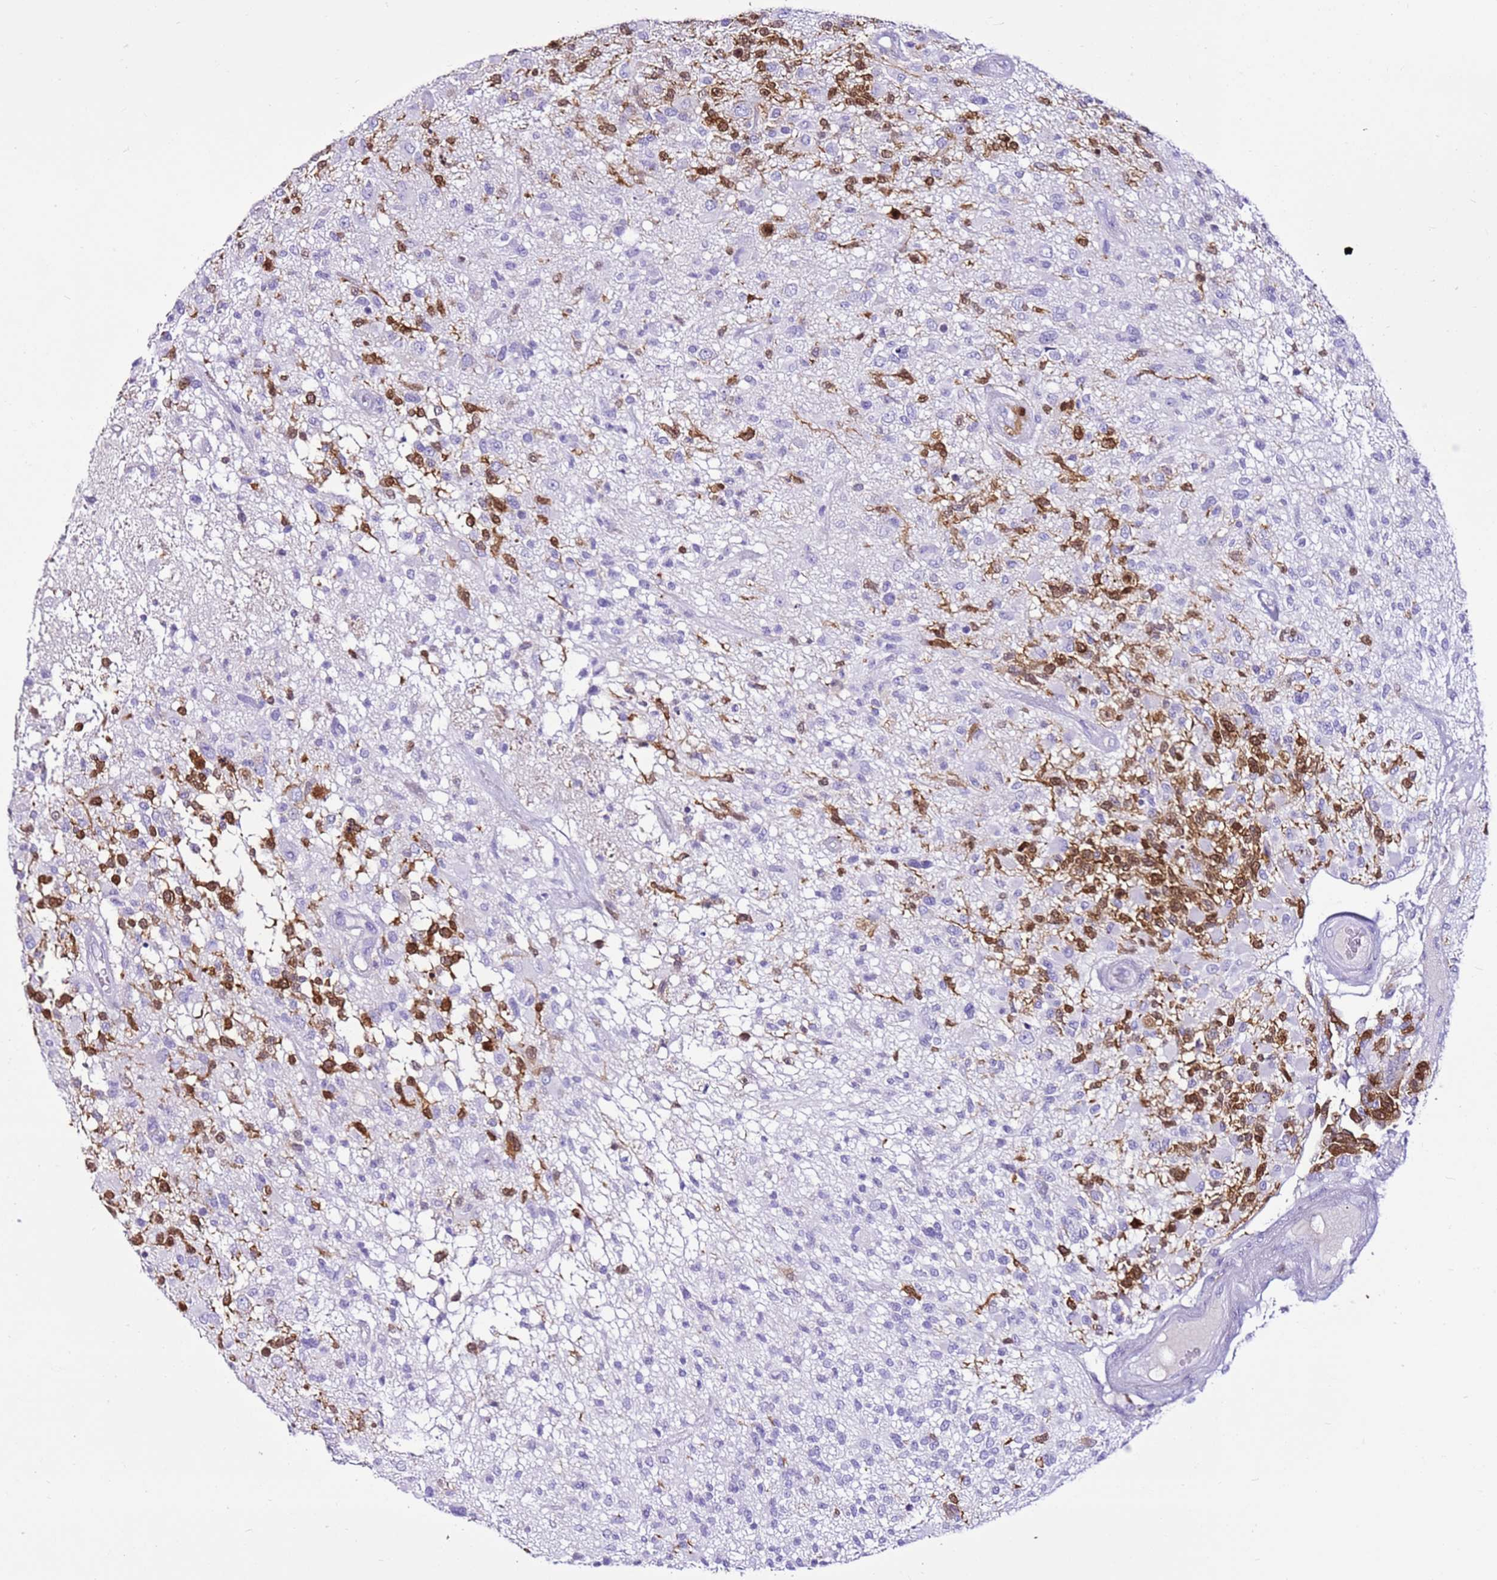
{"staining": {"intensity": "strong", "quantity": "<25%", "location": "nuclear"}, "tissue": "glioma", "cell_type": "Tumor cells", "image_type": "cancer", "snomed": [{"axis": "morphology", "description": "Glioma, malignant, High grade"}, {"axis": "morphology", "description": "Glioblastoma, NOS"}, {"axis": "topography", "description": "Brain"}], "caption": "Glioma tissue displays strong nuclear staining in approximately <25% of tumor cells", "gene": "SPC25", "patient": {"sex": "male", "age": 60}}